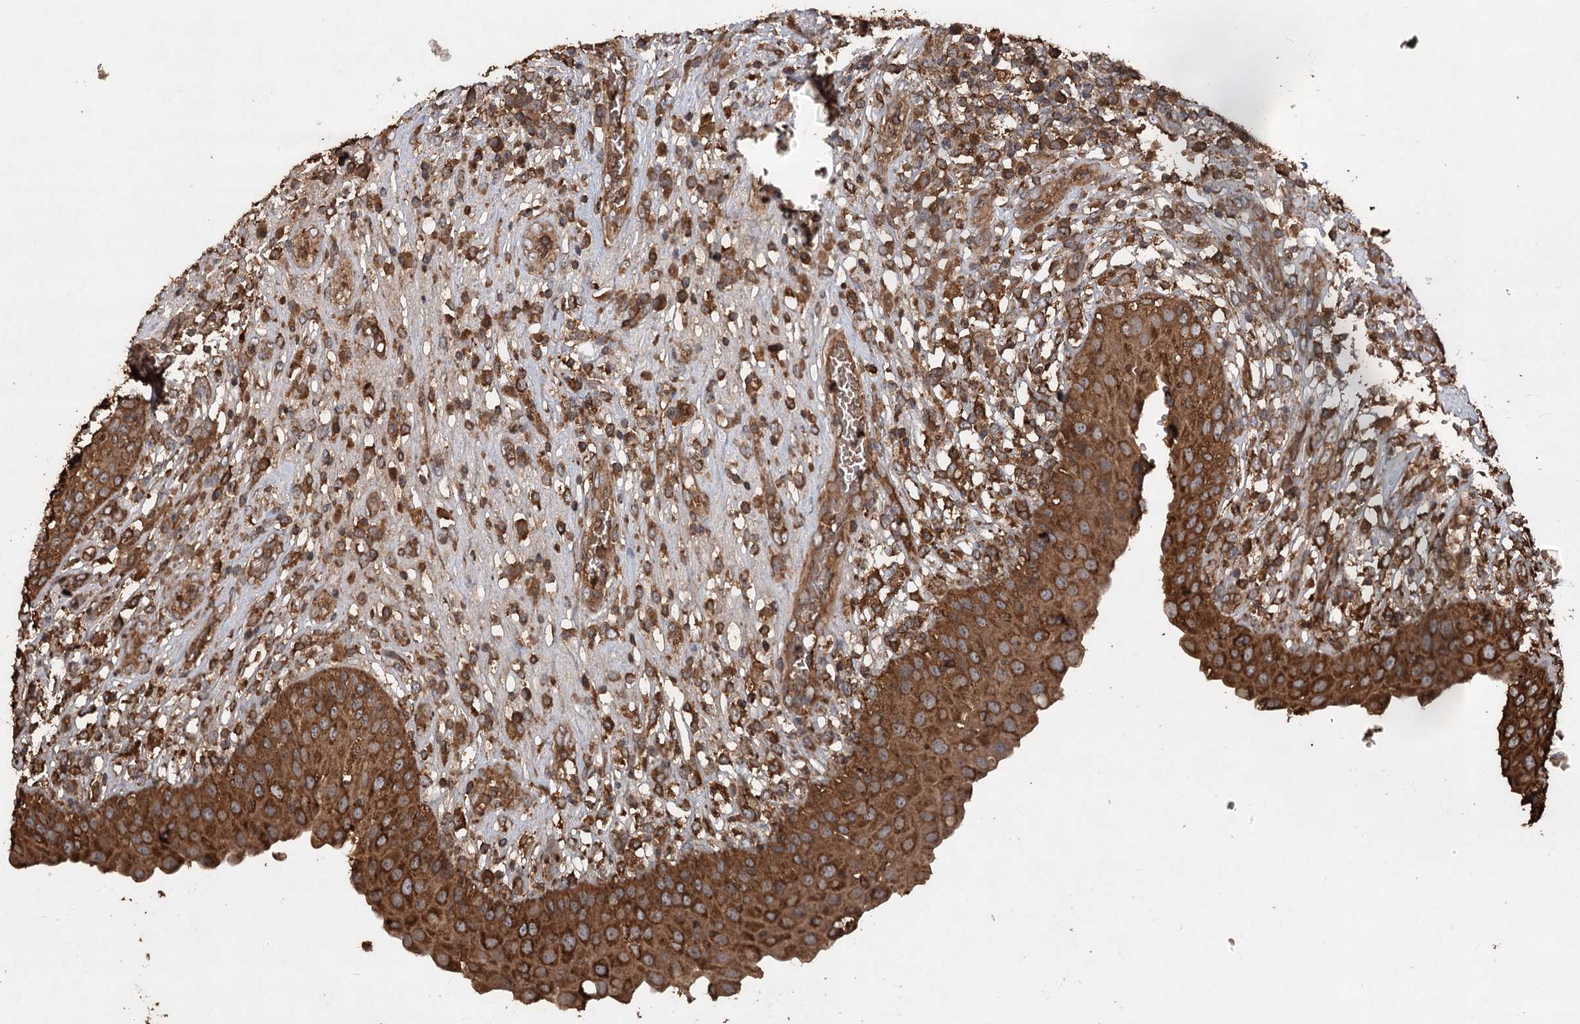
{"staining": {"intensity": "strong", "quantity": ">75%", "location": "cytoplasmic/membranous"}, "tissue": "urinary bladder", "cell_type": "Urothelial cells", "image_type": "normal", "snomed": [{"axis": "morphology", "description": "Normal tissue, NOS"}, {"axis": "topography", "description": "Urinary bladder"}], "caption": "Strong cytoplasmic/membranous expression is identified in approximately >75% of urothelial cells in normal urinary bladder.", "gene": "PIK3C2A", "patient": {"sex": "female", "age": 62}}